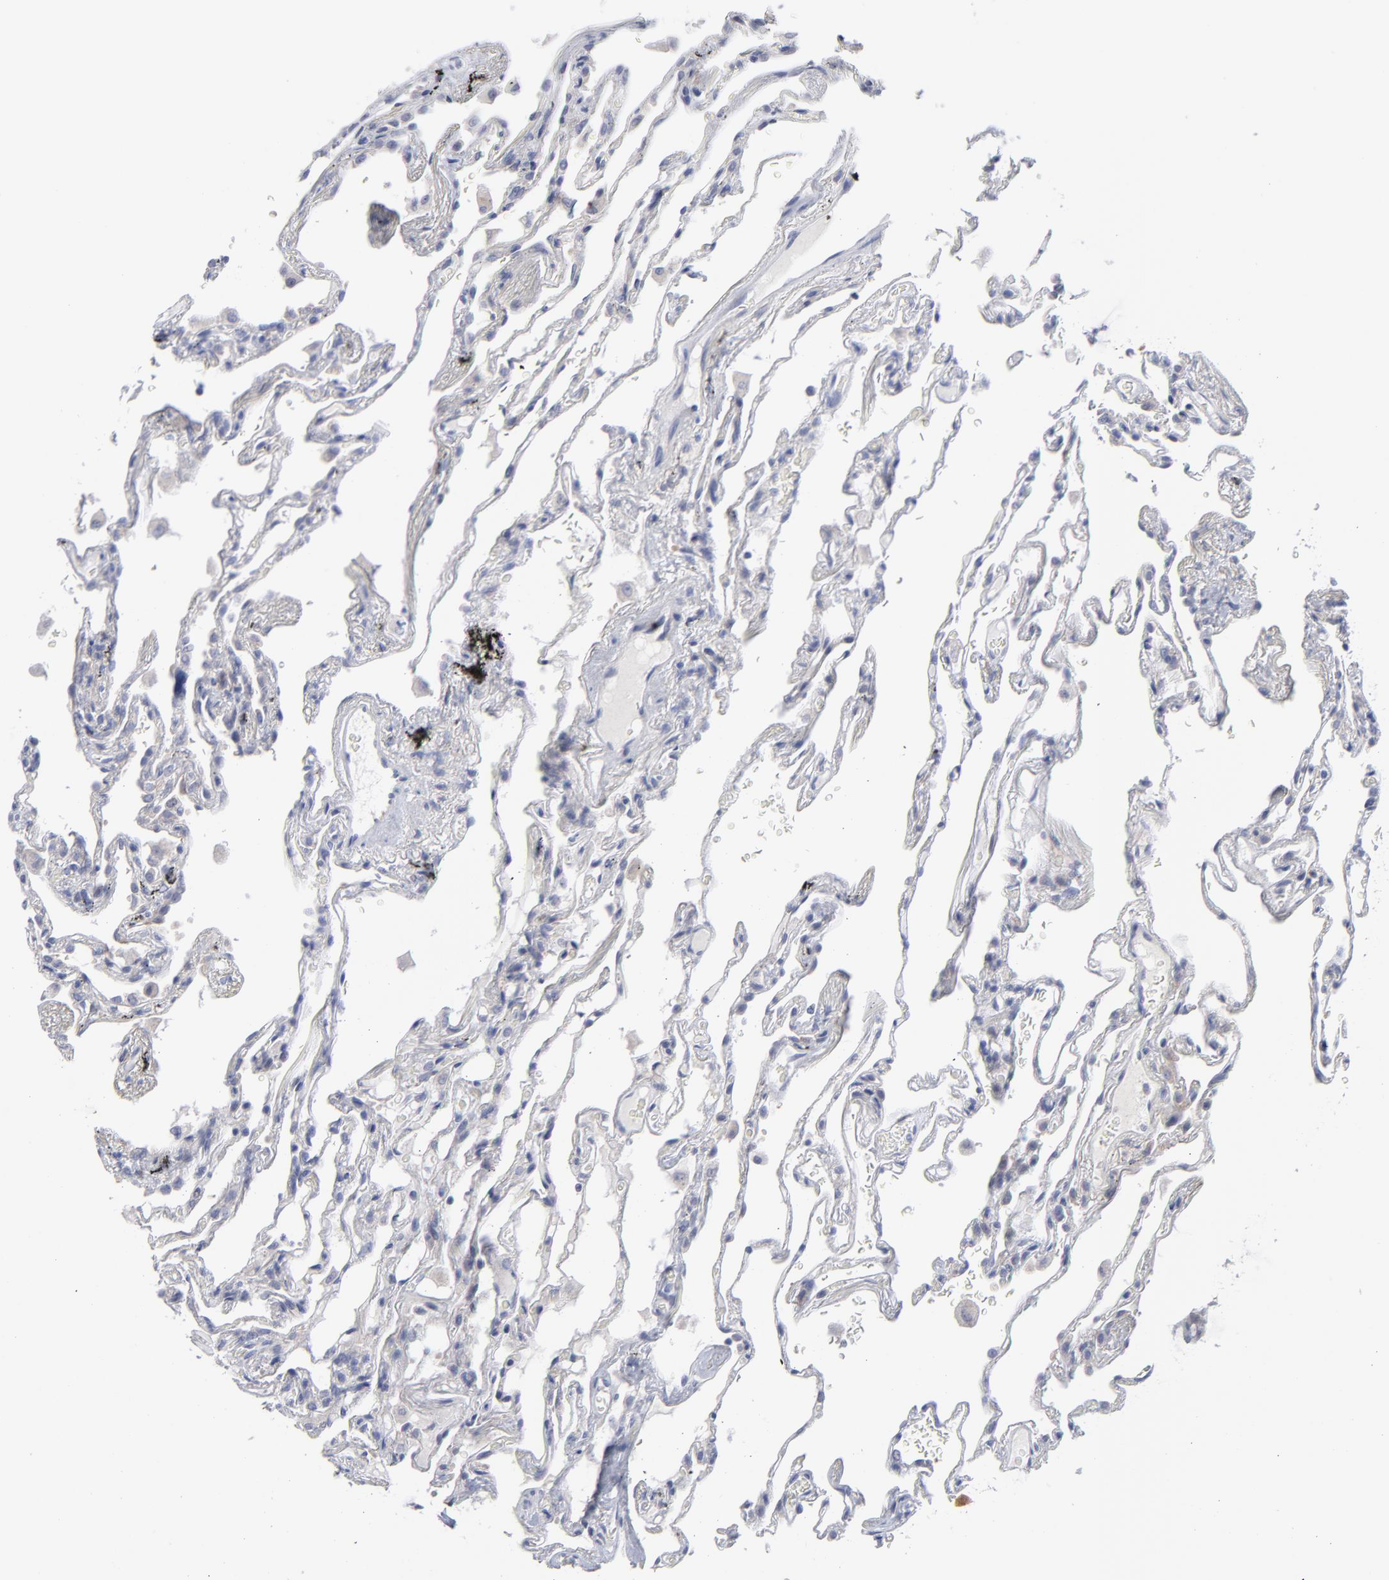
{"staining": {"intensity": "negative", "quantity": "none", "location": "none"}, "tissue": "lung", "cell_type": "Alveolar cells", "image_type": "normal", "snomed": [{"axis": "morphology", "description": "Normal tissue, NOS"}, {"axis": "morphology", "description": "Inflammation, NOS"}, {"axis": "topography", "description": "Lung"}], "caption": "Alveolar cells are negative for brown protein staining in benign lung. (DAB (3,3'-diaminobenzidine) IHC, high magnification).", "gene": "RPS24", "patient": {"sex": "male", "age": 69}}